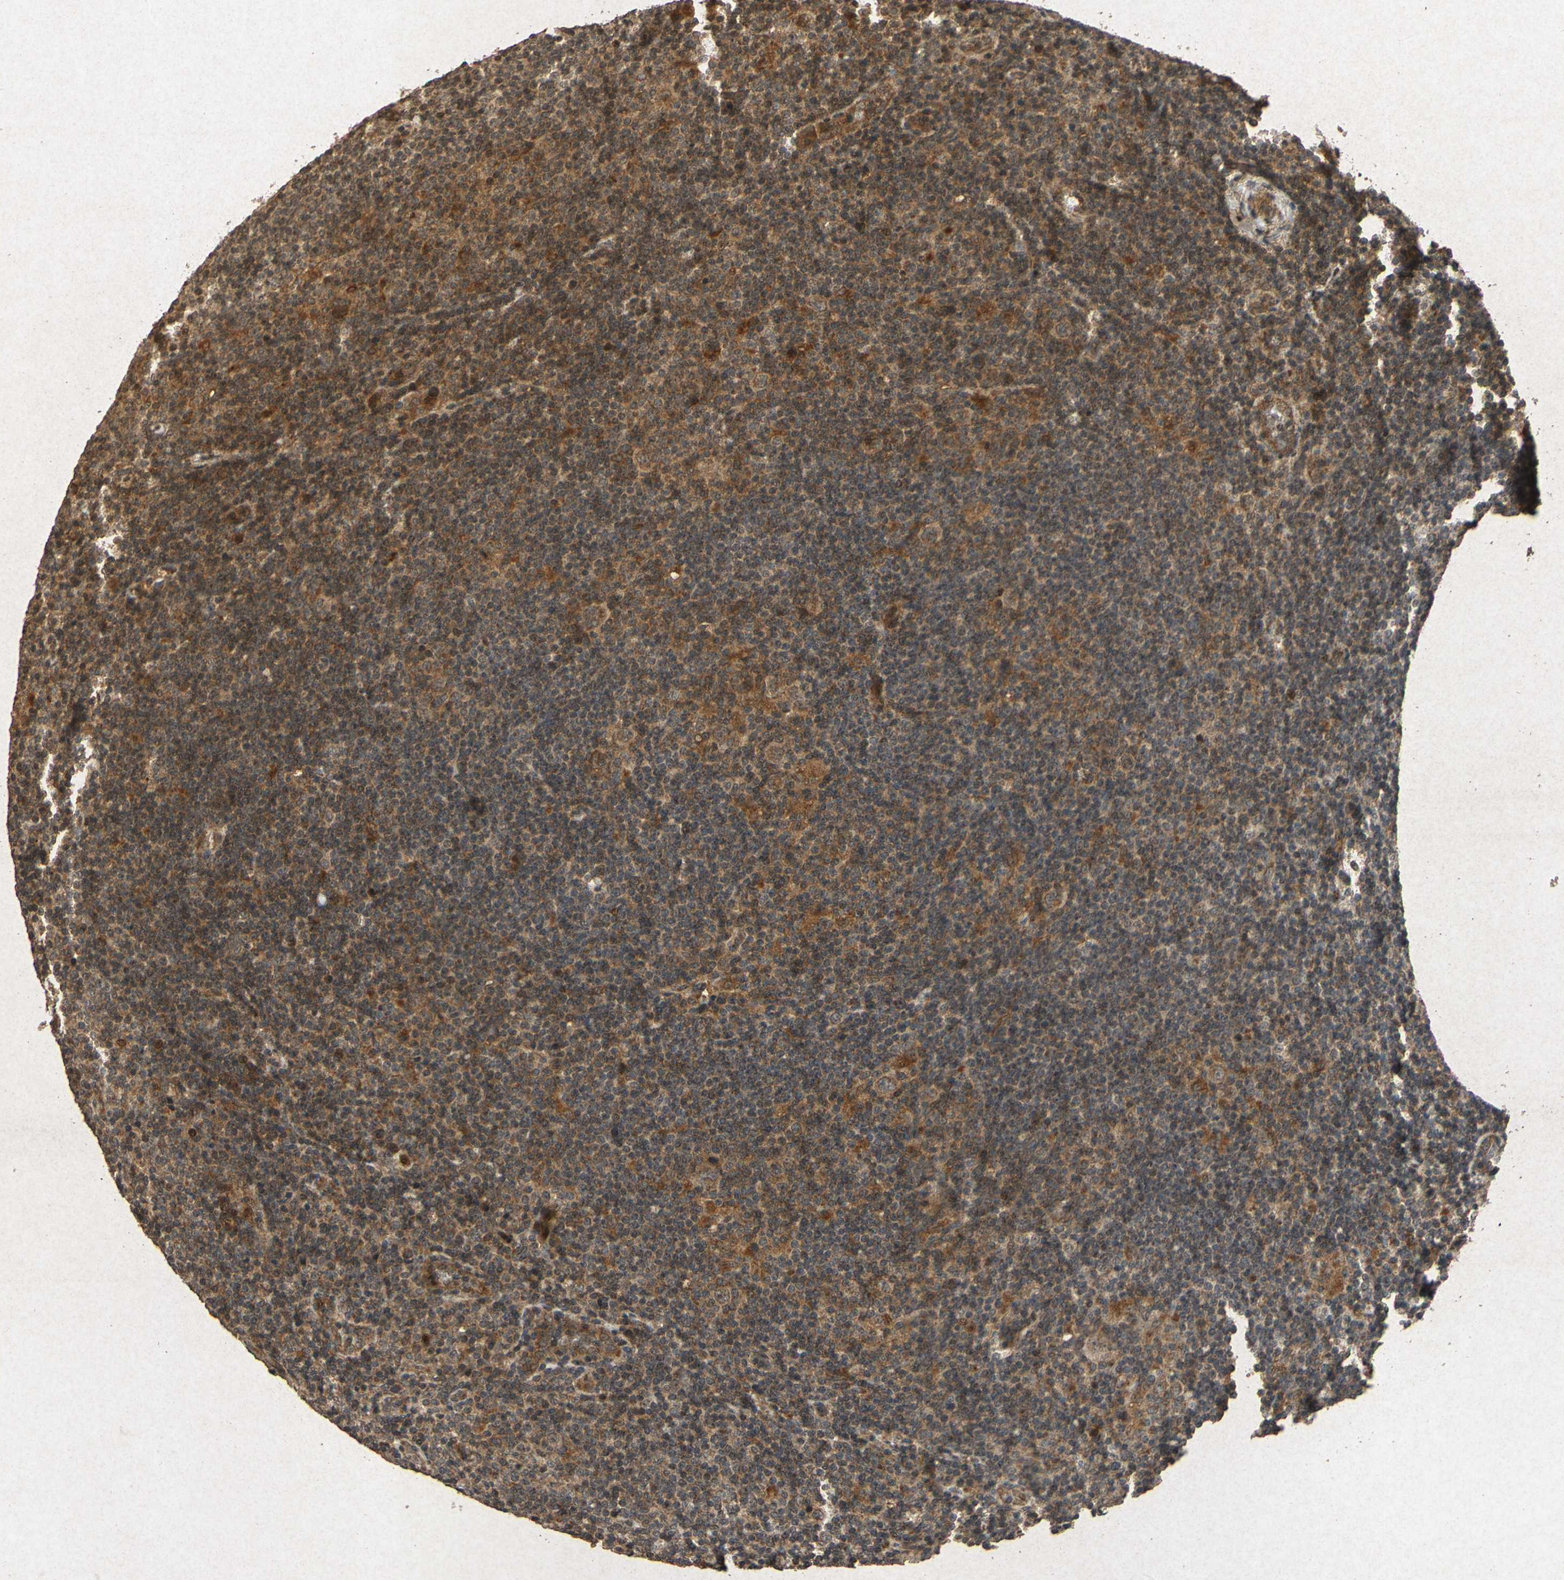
{"staining": {"intensity": "moderate", "quantity": ">75%", "location": "cytoplasmic/membranous"}, "tissue": "lymphoma", "cell_type": "Tumor cells", "image_type": "cancer", "snomed": [{"axis": "morphology", "description": "Hodgkin's disease, NOS"}, {"axis": "topography", "description": "Lymph node"}], "caption": "High-power microscopy captured an immunohistochemistry photomicrograph of Hodgkin's disease, revealing moderate cytoplasmic/membranous expression in approximately >75% of tumor cells.", "gene": "ATP6V1H", "patient": {"sex": "female", "age": 57}}